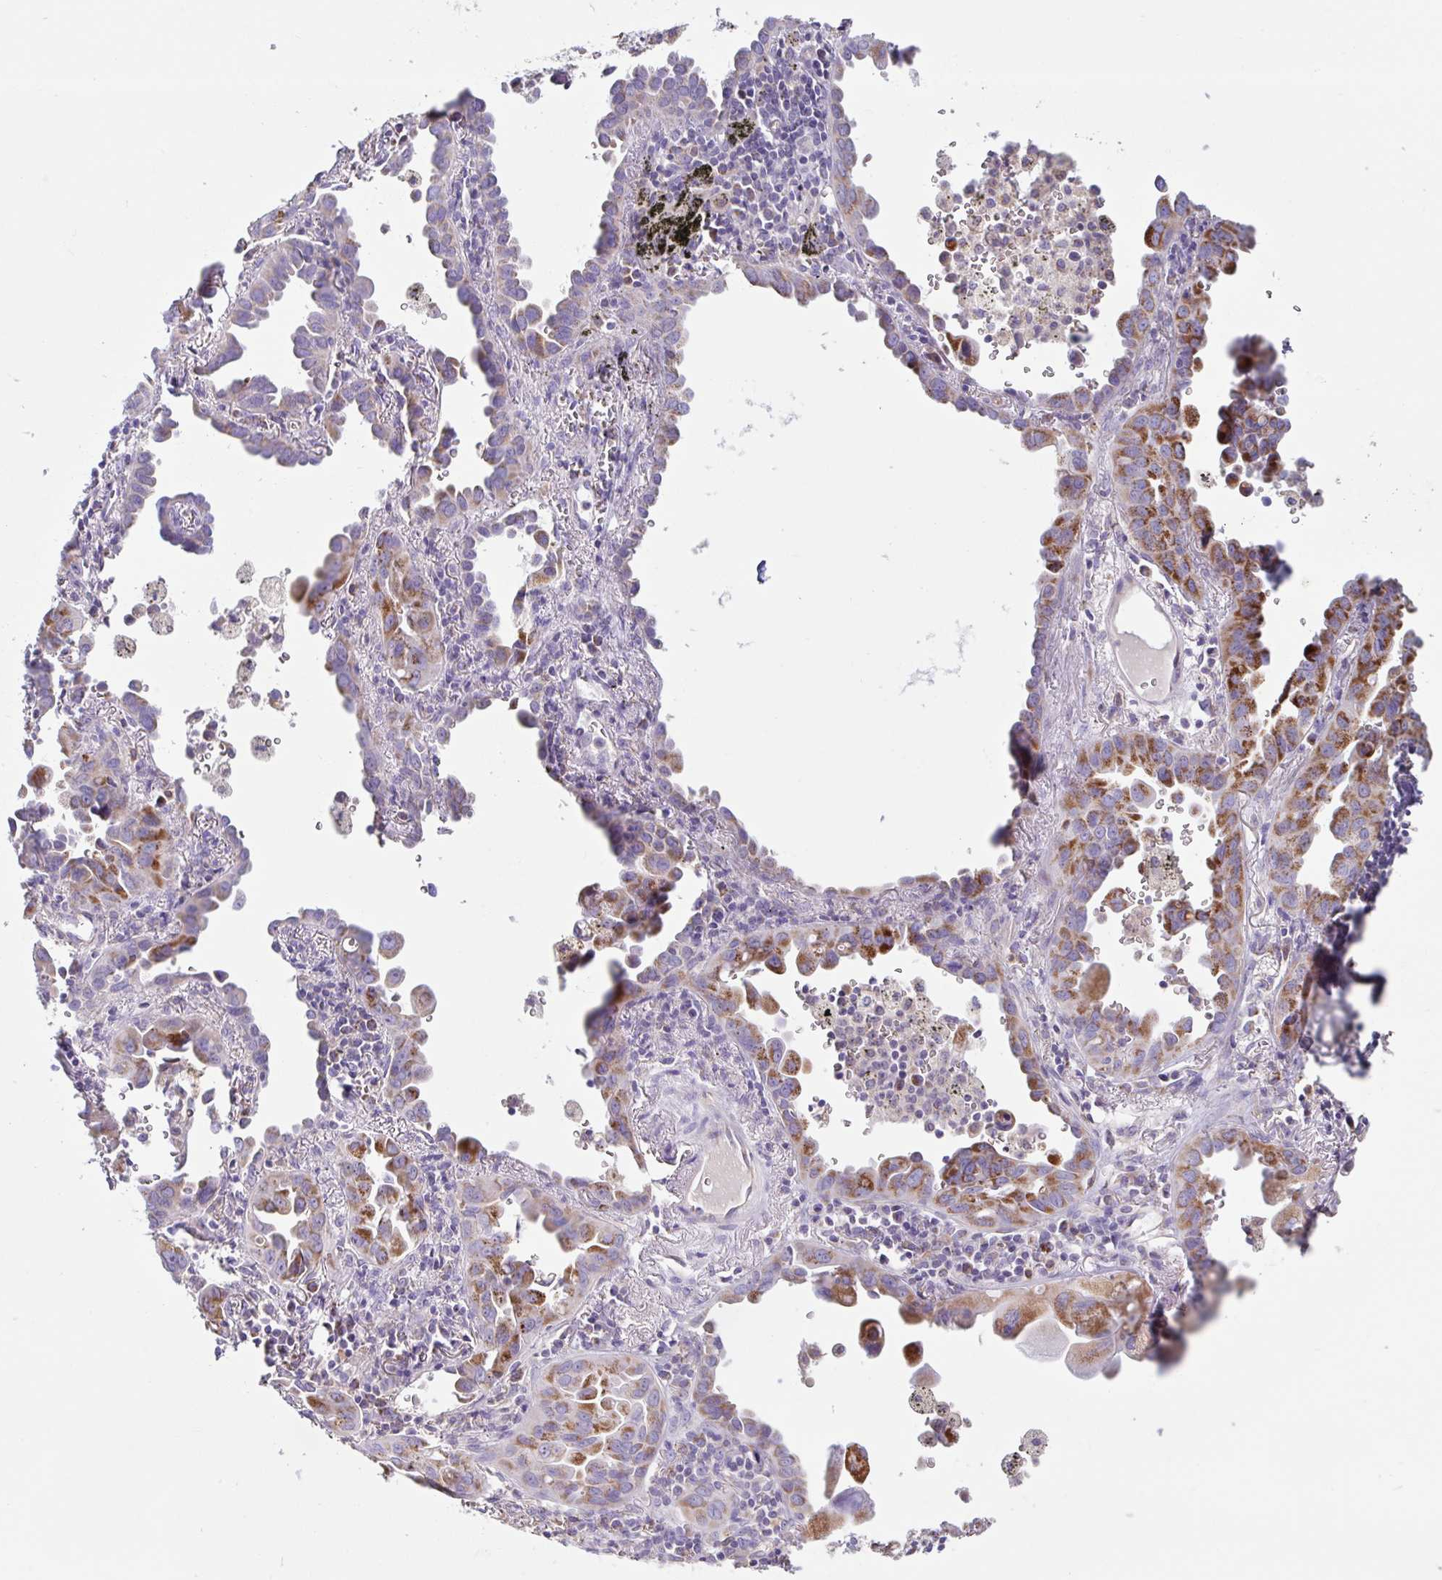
{"staining": {"intensity": "strong", "quantity": "25%-75%", "location": "cytoplasmic/membranous"}, "tissue": "lung cancer", "cell_type": "Tumor cells", "image_type": "cancer", "snomed": [{"axis": "morphology", "description": "Adenocarcinoma, NOS"}, {"axis": "topography", "description": "Lung"}], "caption": "This is an image of IHC staining of lung cancer (adenocarcinoma), which shows strong expression in the cytoplasmic/membranous of tumor cells.", "gene": "DOK7", "patient": {"sex": "male", "age": 68}}